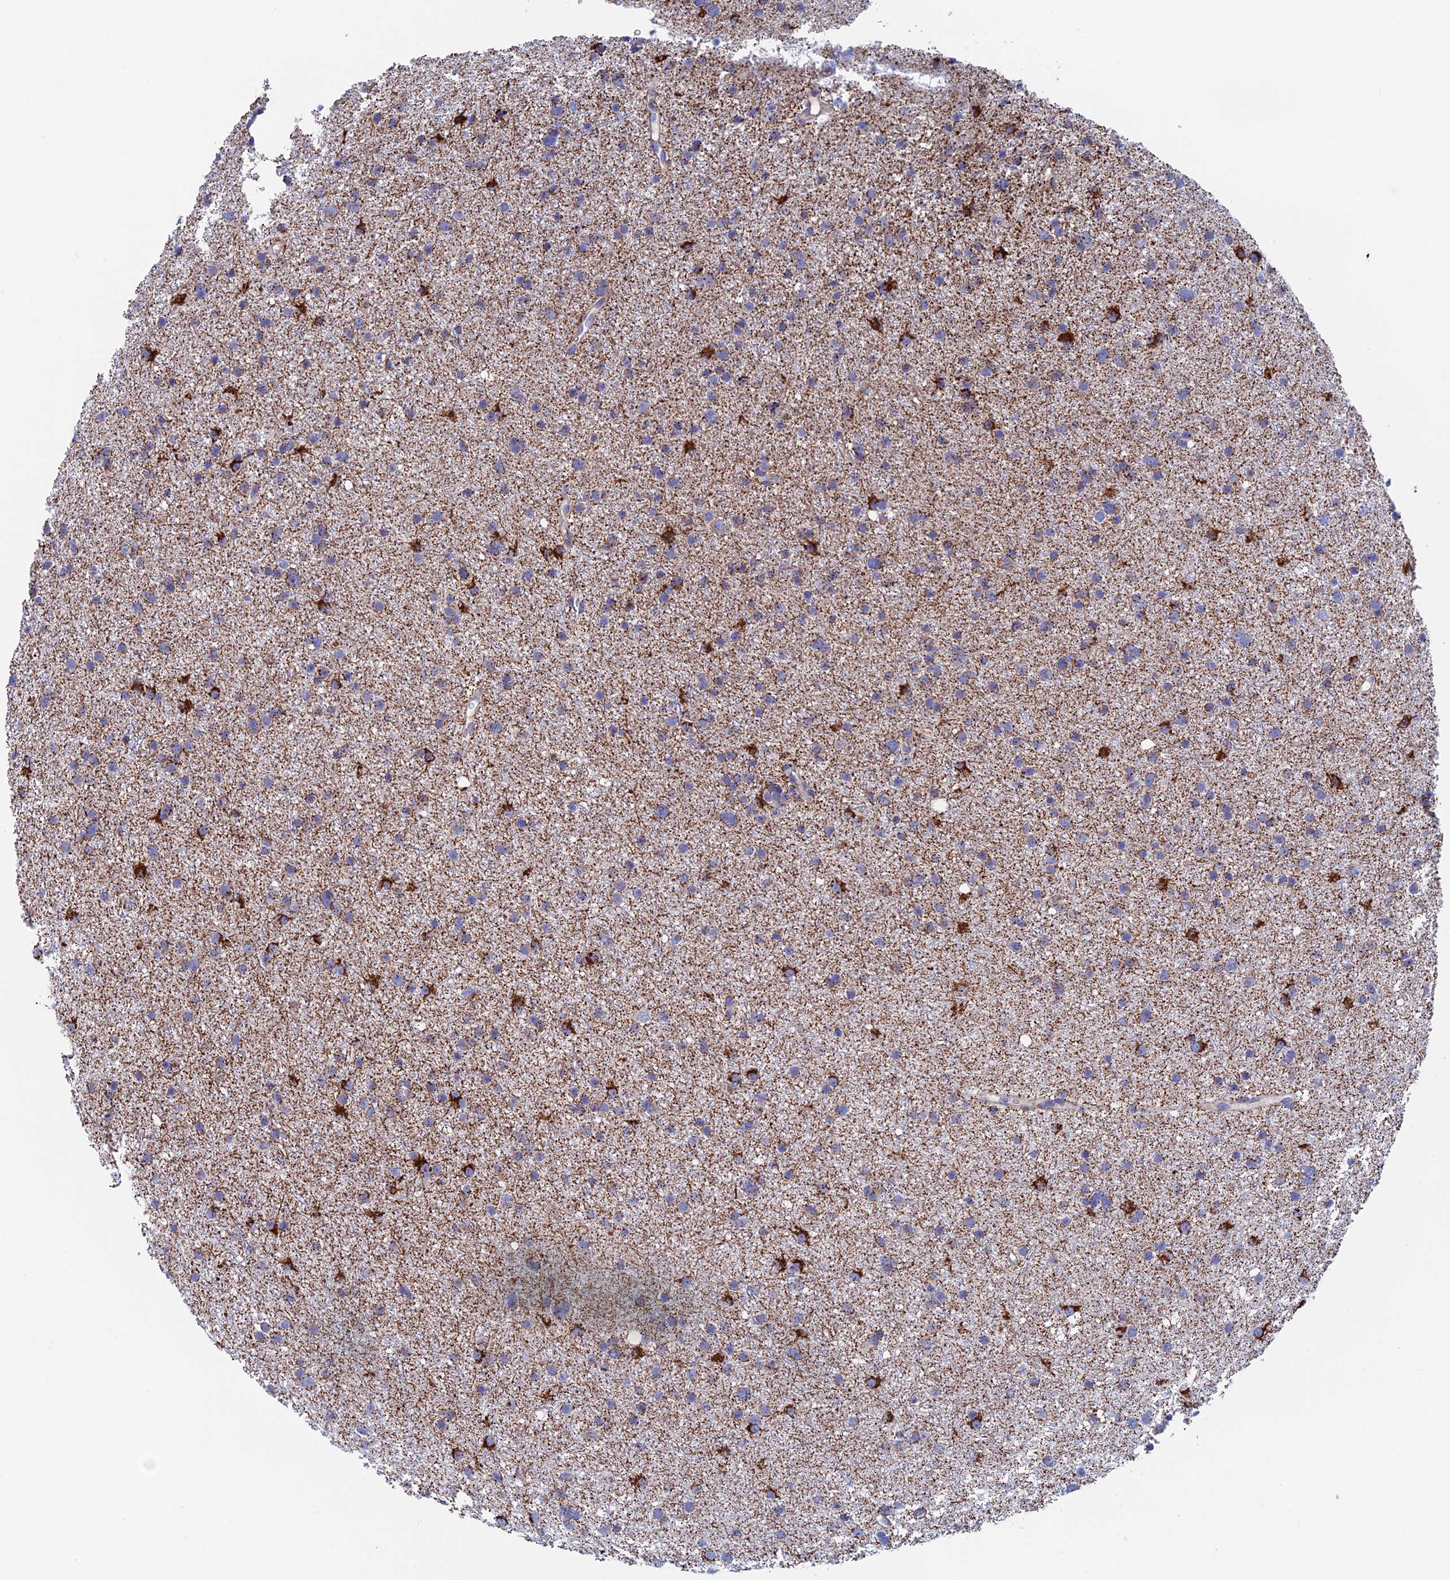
{"staining": {"intensity": "strong", "quantity": "<25%", "location": "cytoplasmic/membranous"}, "tissue": "glioma", "cell_type": "Tumor cells", "image_type": "cancer", "snomed": [{"axis": "morphology", "description": "Glioma, malignant, Low grade"}, {"axis": "topography", "description": "Cerebral cortex"}], "caption": "Immunohistochemistry micrograph of glioma stained for a protein (brown), which reveals medium levels of strong cytoplasmic/membranous expression in approximately <25% of tumor cells.", "gene": "WDR83", "patient": {"sex": "female", "age": 39}}